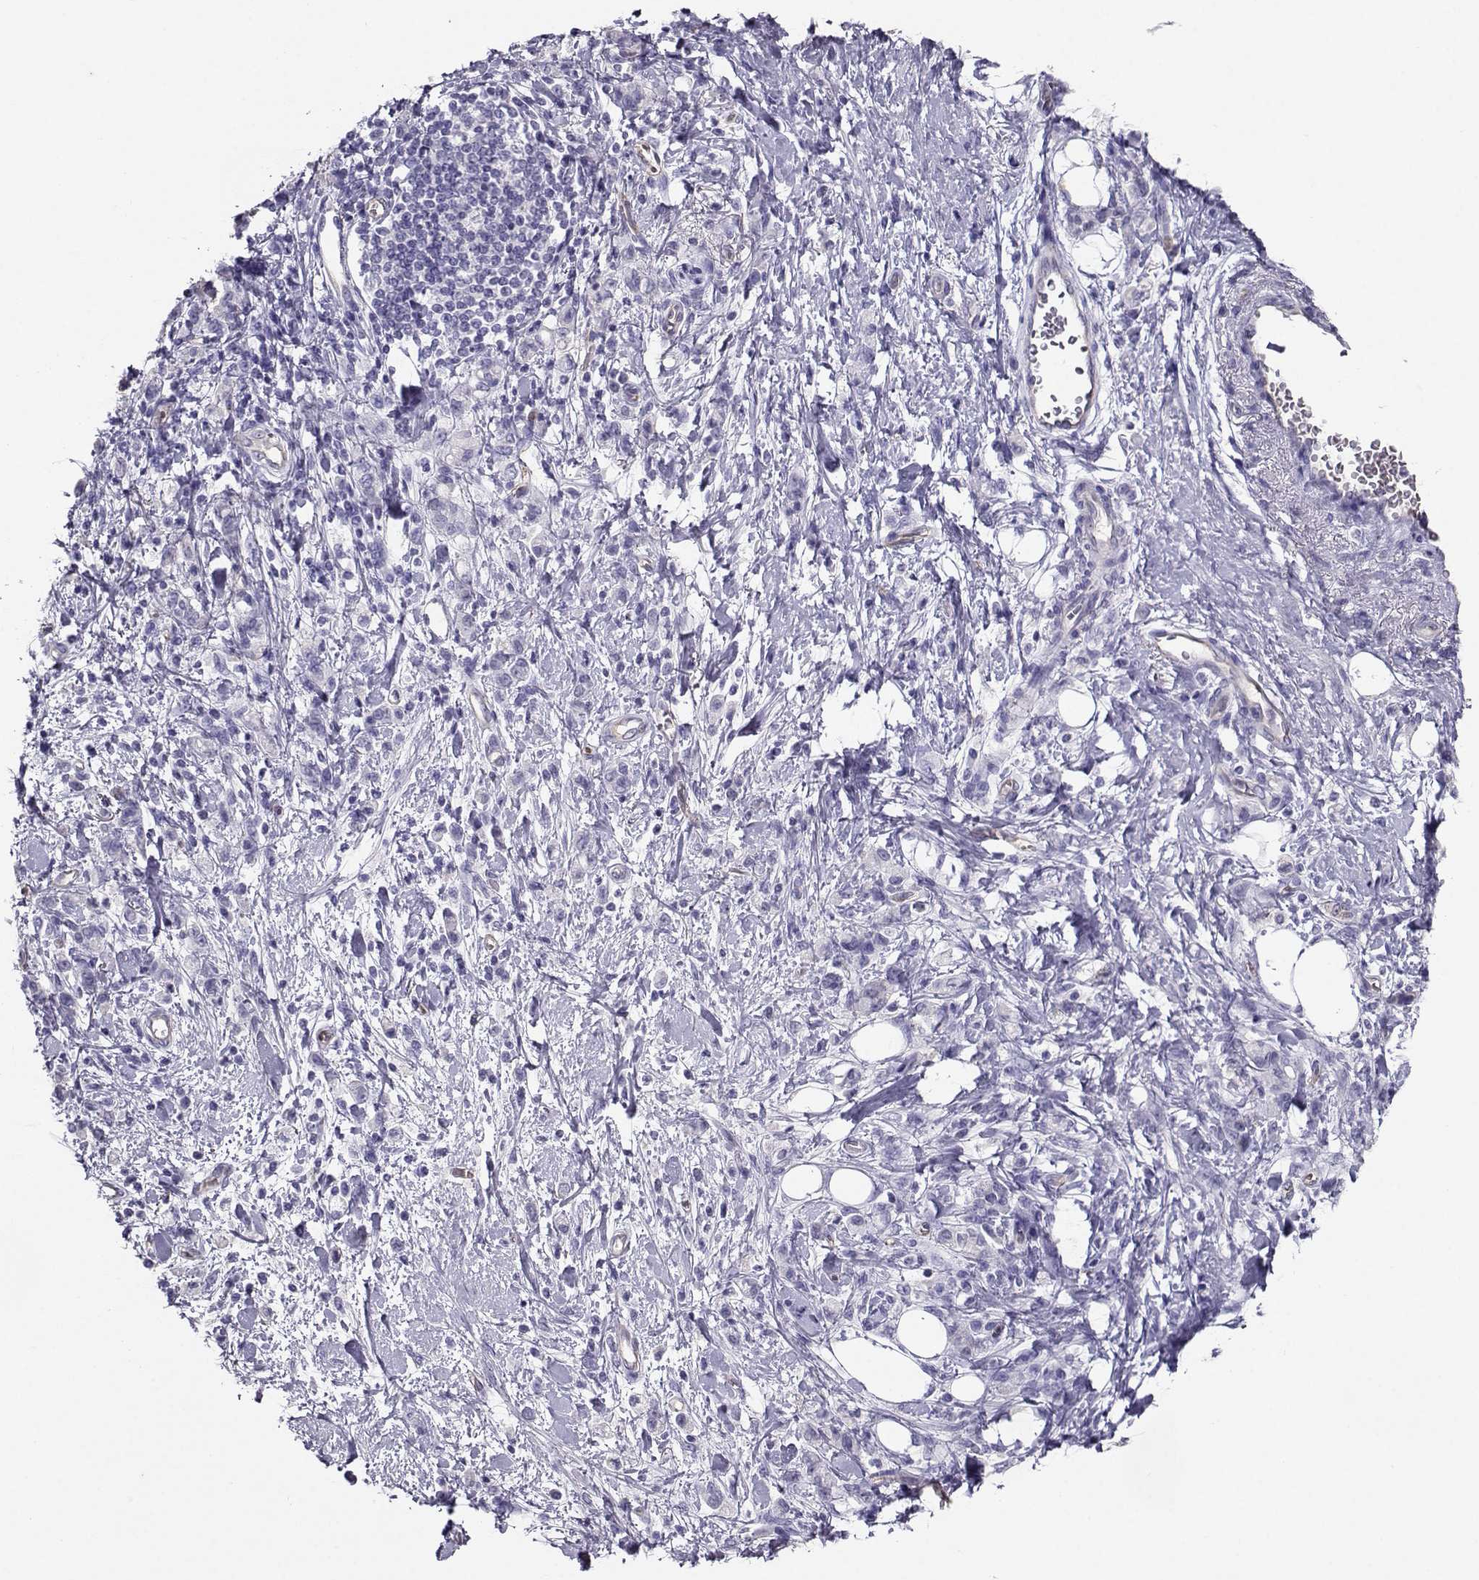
{"staining": {"intensity": "negative", "quantity": "none", "location": "none"}, "tissue": "stomach cancer", "cell_type": "Tumor cells", "image_type": "cancer", "snomed": [{"axis": "morphology", "description": "Adenocarcinoma, NOS"}, {"axis": "topography", "description": "Stomach"}], "caption": "The photomicrograph shows no staining of tumor cells in stomach cancer.", "gene": "CLUL1", "patient": {"sex": "male", "age": 77}}